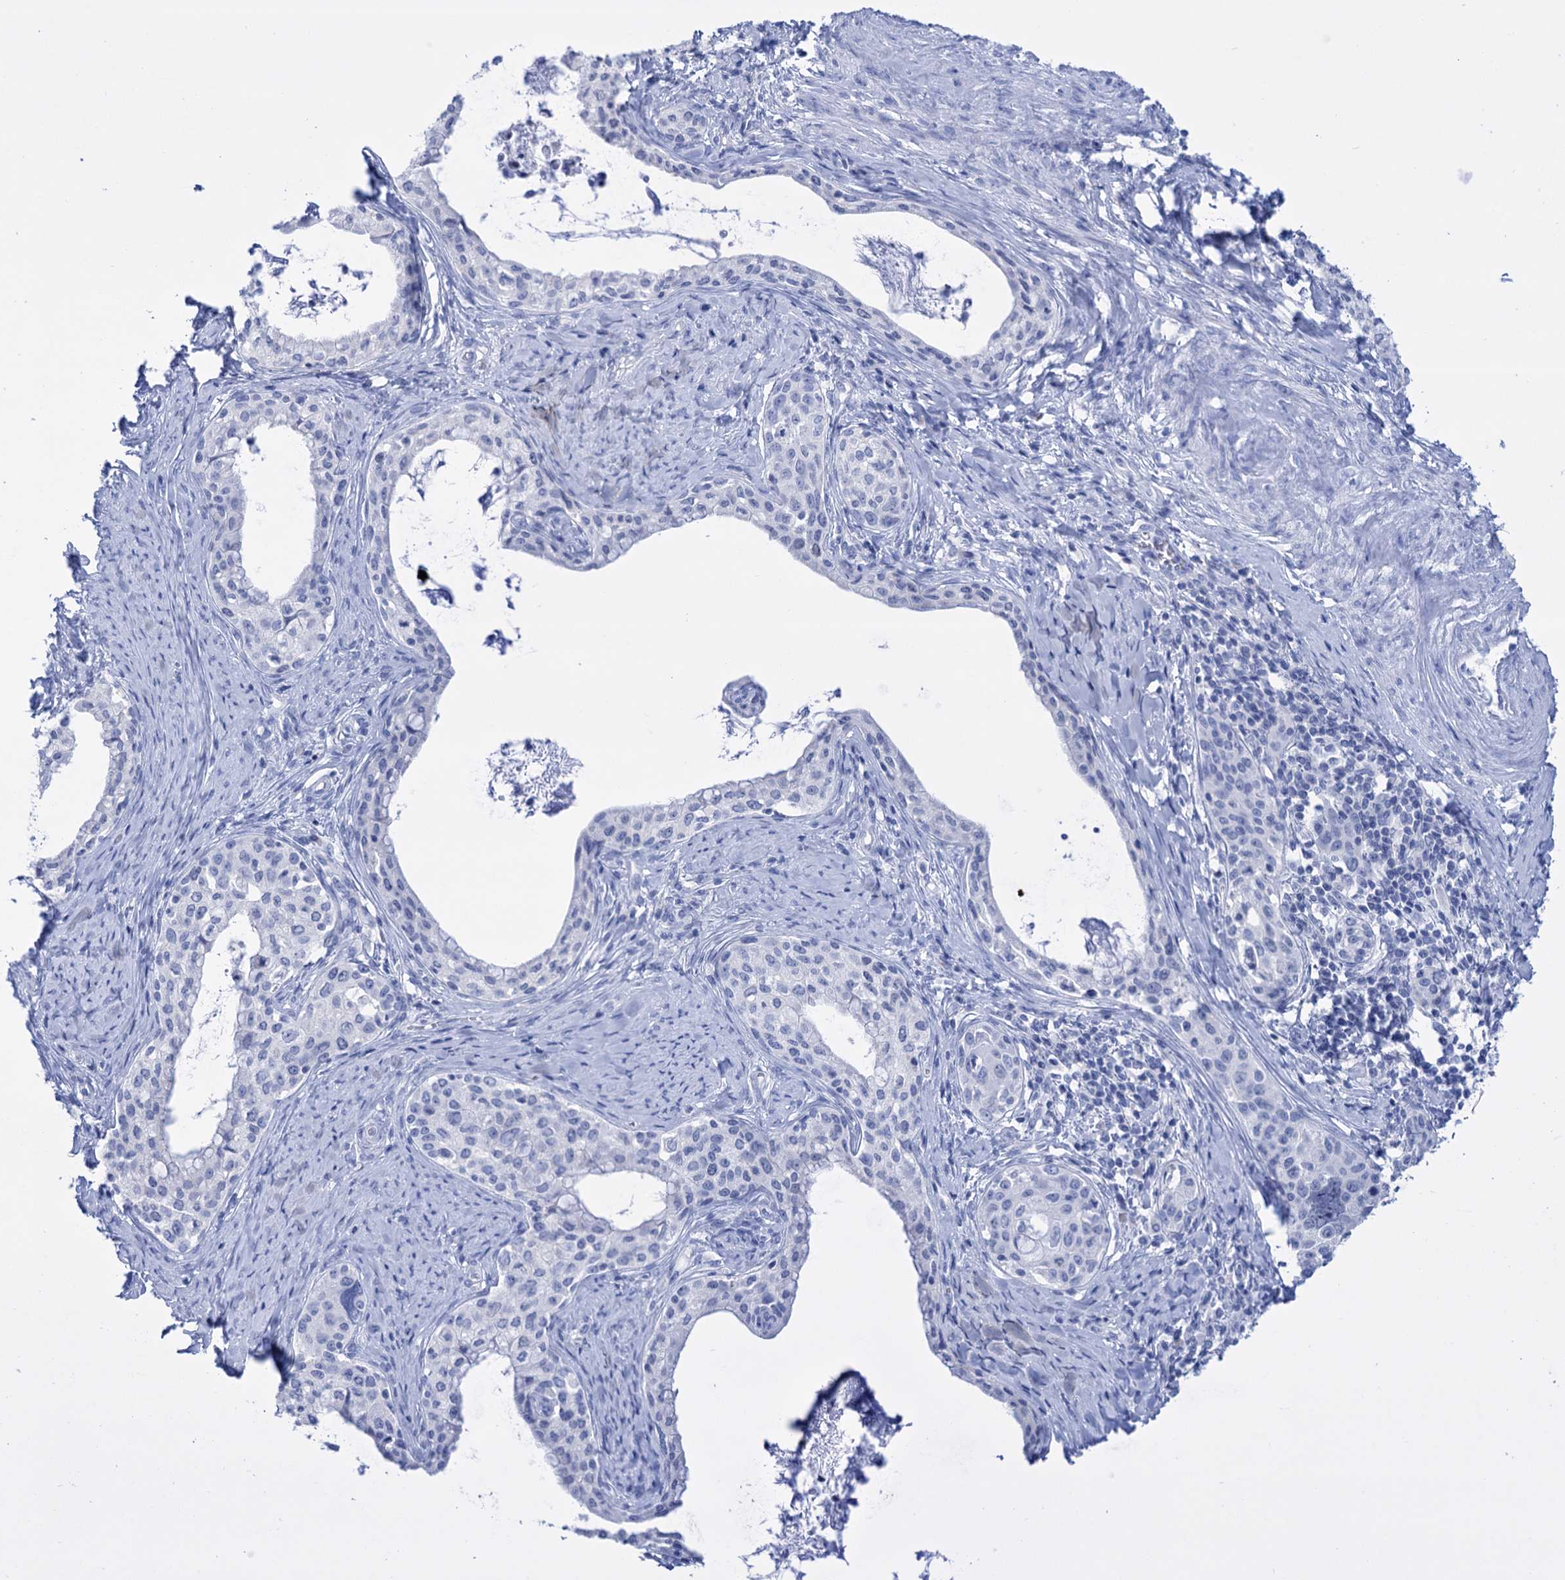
{"staining": {"intensity": "negative", "quantity": "none", "location": "none"}, "tissue": "cervical cancer", "cell_type": "Tumor cells", "image_type": "cancer", "snomed": [{"axis": "morphology", "description": "Squamous cell carcinoma, NOS"}, {"axis": "morphology", "description": "Adenocarcinoma, NOS"}, {"axis": "topography", "description": "Cervix"}], "caption": "Human cervical adenocarcinoma stained for a protein using immunohistochemistry exhibits no expression in tumor cells.", "gene": "FBXW12", "patient": {"sex": "female", "age": 52}}